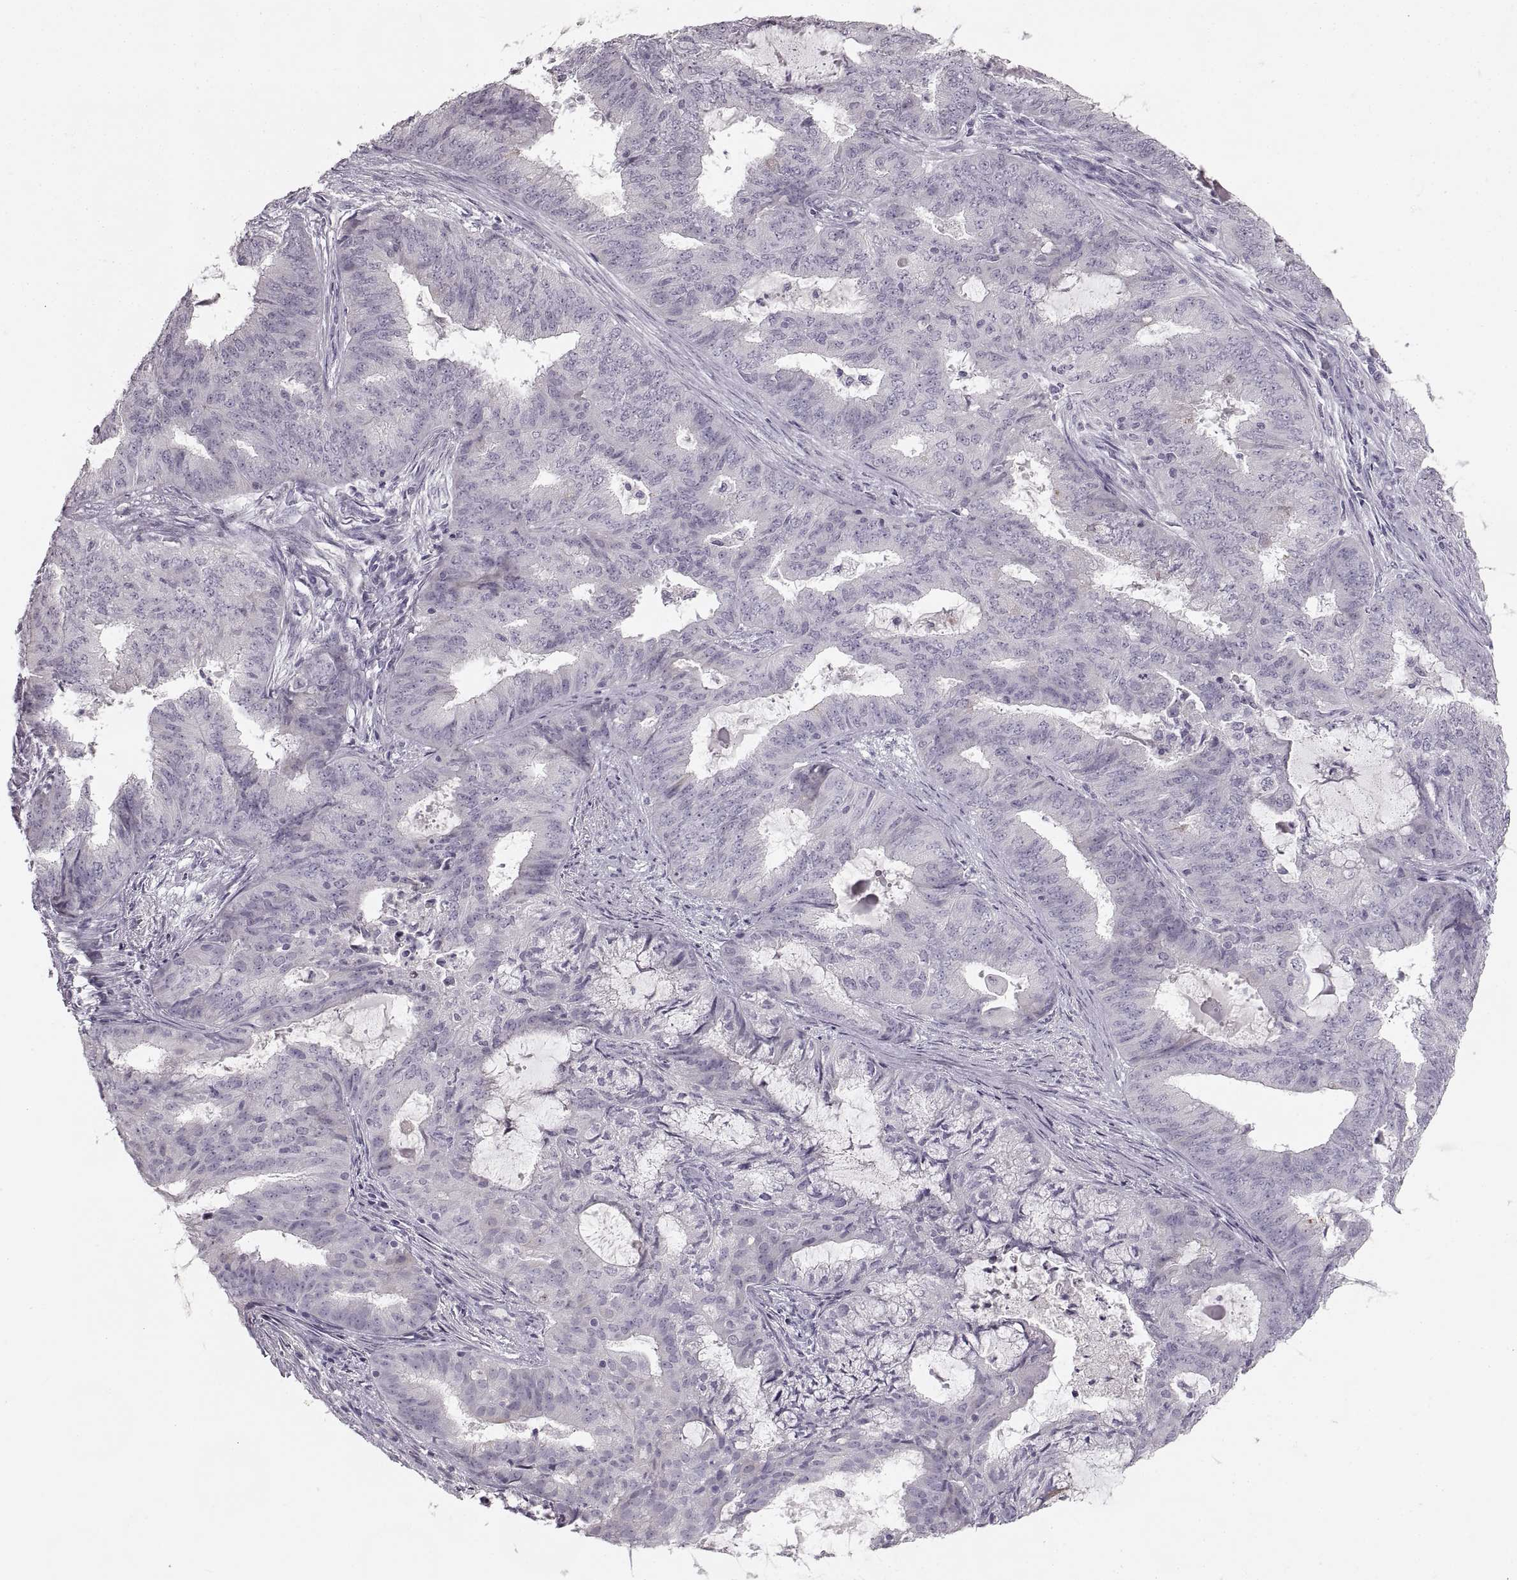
{"staining": {"intensity": "negative", "quantity": "none", "location": "none"}, "tissue": "endometrial cancer", "cell_type": "Tumor cells", "image_type": "cancer", "snomed": [{"axis": "morphology", "description": "Adenocarcinoma, NOS"}, {"axis": "topography", "description": "Endometrium"}], "caption": "Immunohistochemistry histopathology image of neoplastic tissue: endometrial cancer (adenocarcinoma) stained with DAB (3,3'-diaminobenzidine) shows no significant protein positivity in tumor cells.", "gene": "CNTN1", "patient": {"sex": "female", "age": 62}}